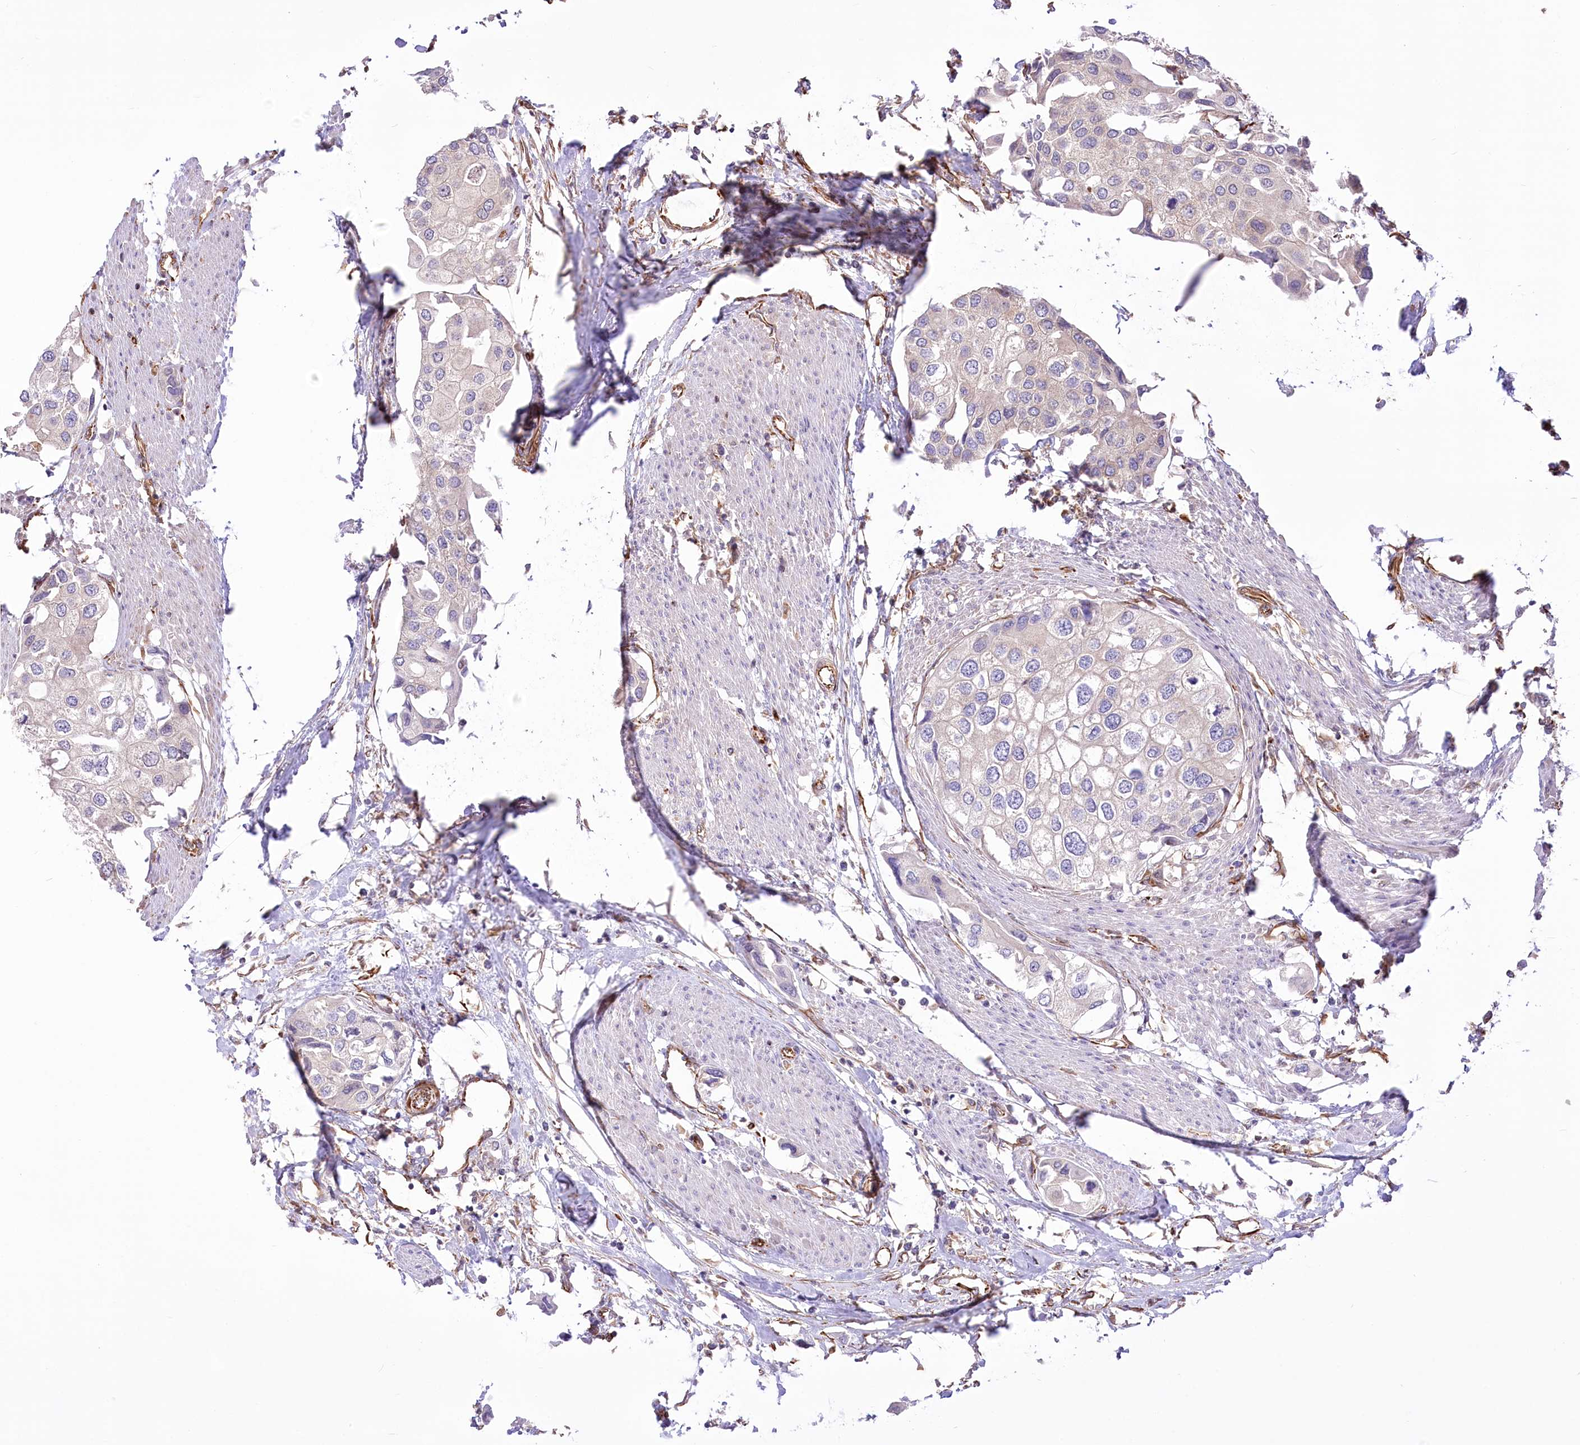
{"staining": {"intensity": "negative", "quantity": "none", "location": "none"}, "tissue": "urothelial cancer", "cell_type": "Tumor cells", "image_type": "cancer", "snomed": [{"axis": "morphology", "description": "Urothelial carcinoma, High grade"}, {"axis": "topography", "description": "Urinary bladder"}], "caption": "DAB (3,3'-diaminobenzidine) immunohistochemical staining of human urothelial cancer reveals no significant positivity in tumor cells. (Stains: DAB immunohistochemistry with hematoxylin counter stain, Microscopy: brightfield microscopy at high magnification).", "gene": "TTC1", "patient": {"sex": "male", "age": 64}}